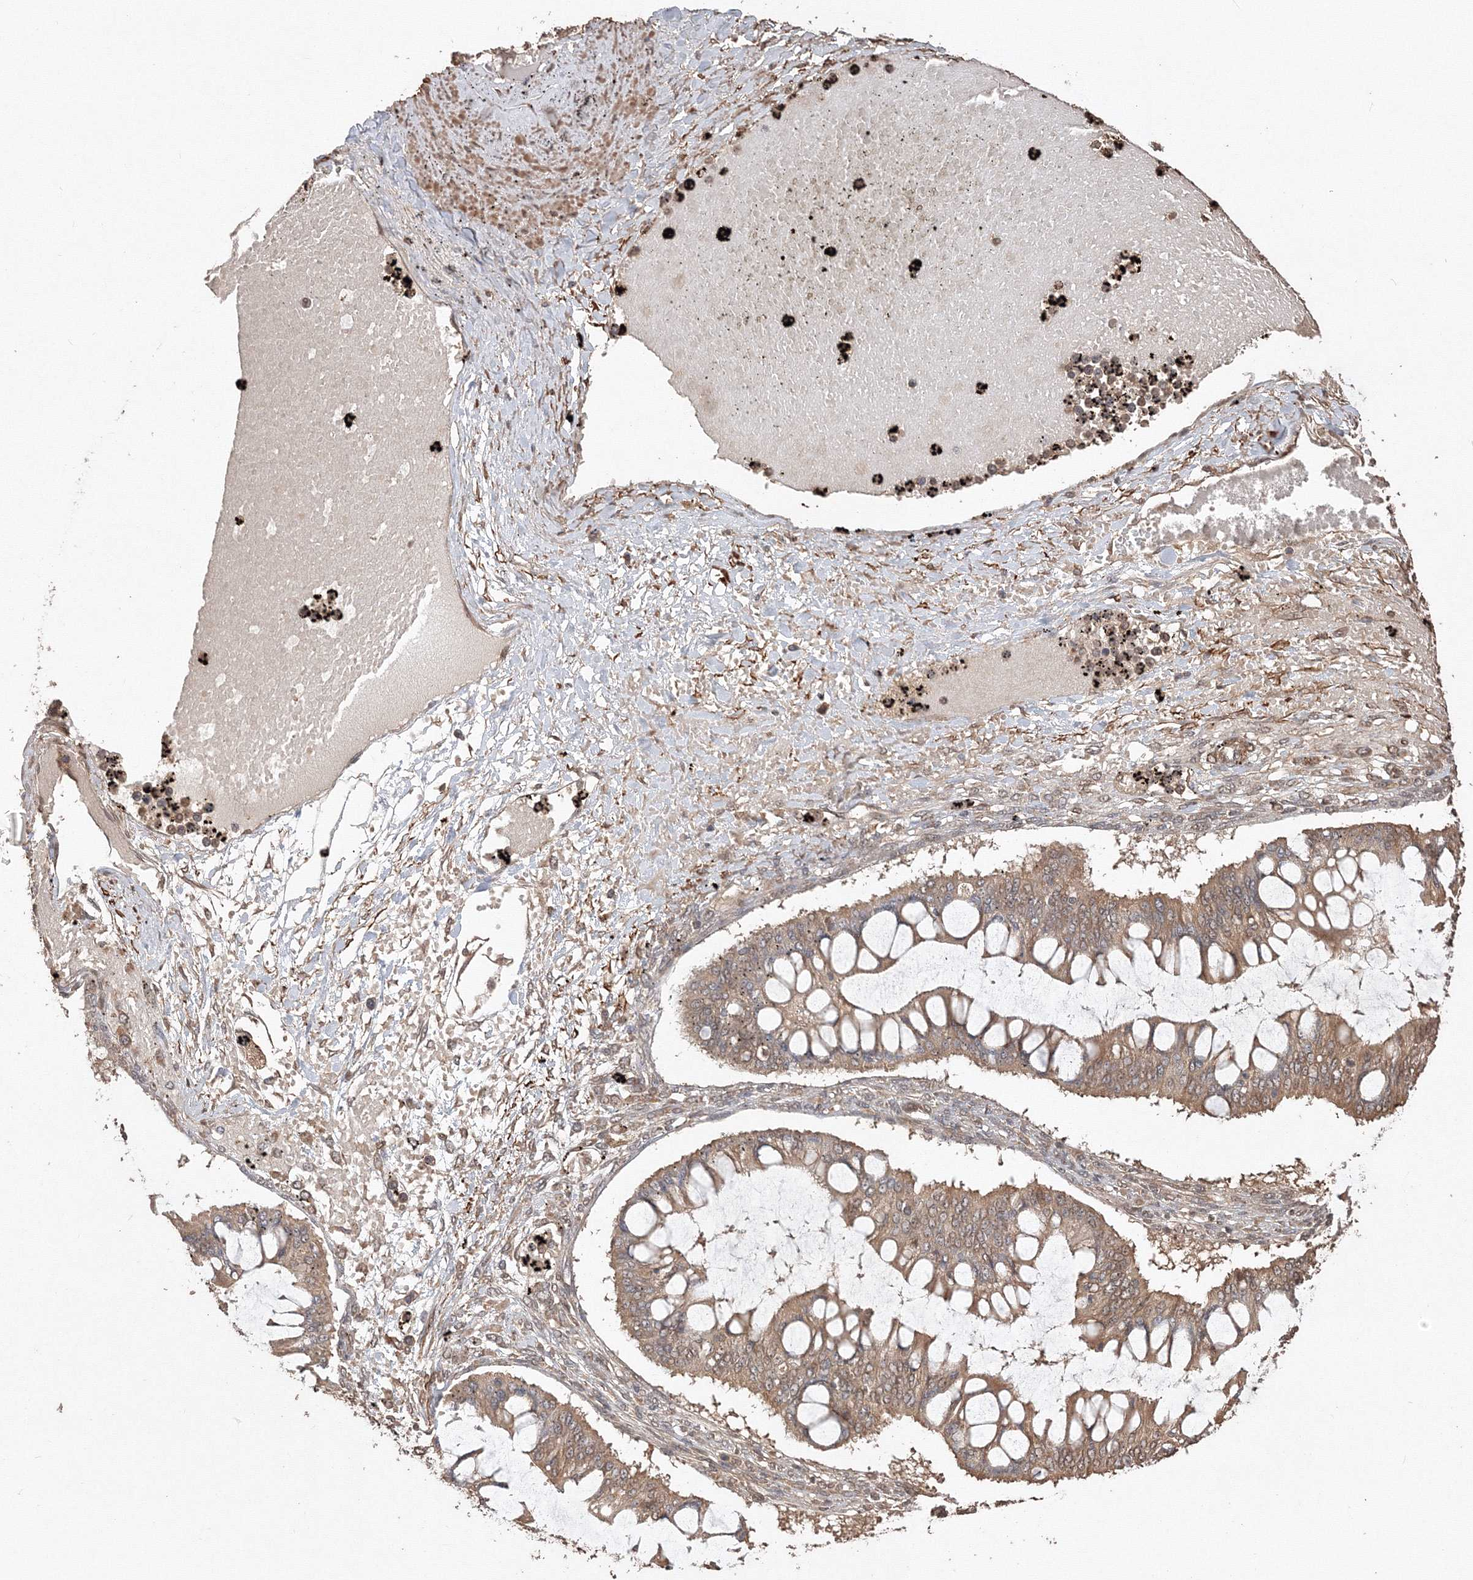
{"staining": {"intensity": "moderate", "quantity": ">75%", "location": "cytoplasmic/membranous"}, "tissue": "ovarian cancer", "cell_type": "Tumor cells", "image_type": "cancer", "snomed": [{"axis": "morphology", "description": "Cystadenocarcinoma, mucinous, NOS"}, {"axis": "topography", "description": "Ovary"}], "caption": "The immunohistochemical stain shows moderate cytoplasmic/membranous expression in tumor cells of ovarian cancer tissue.", "gene": "CCDC122", "patient": {"sex": "female", "age": 73}}